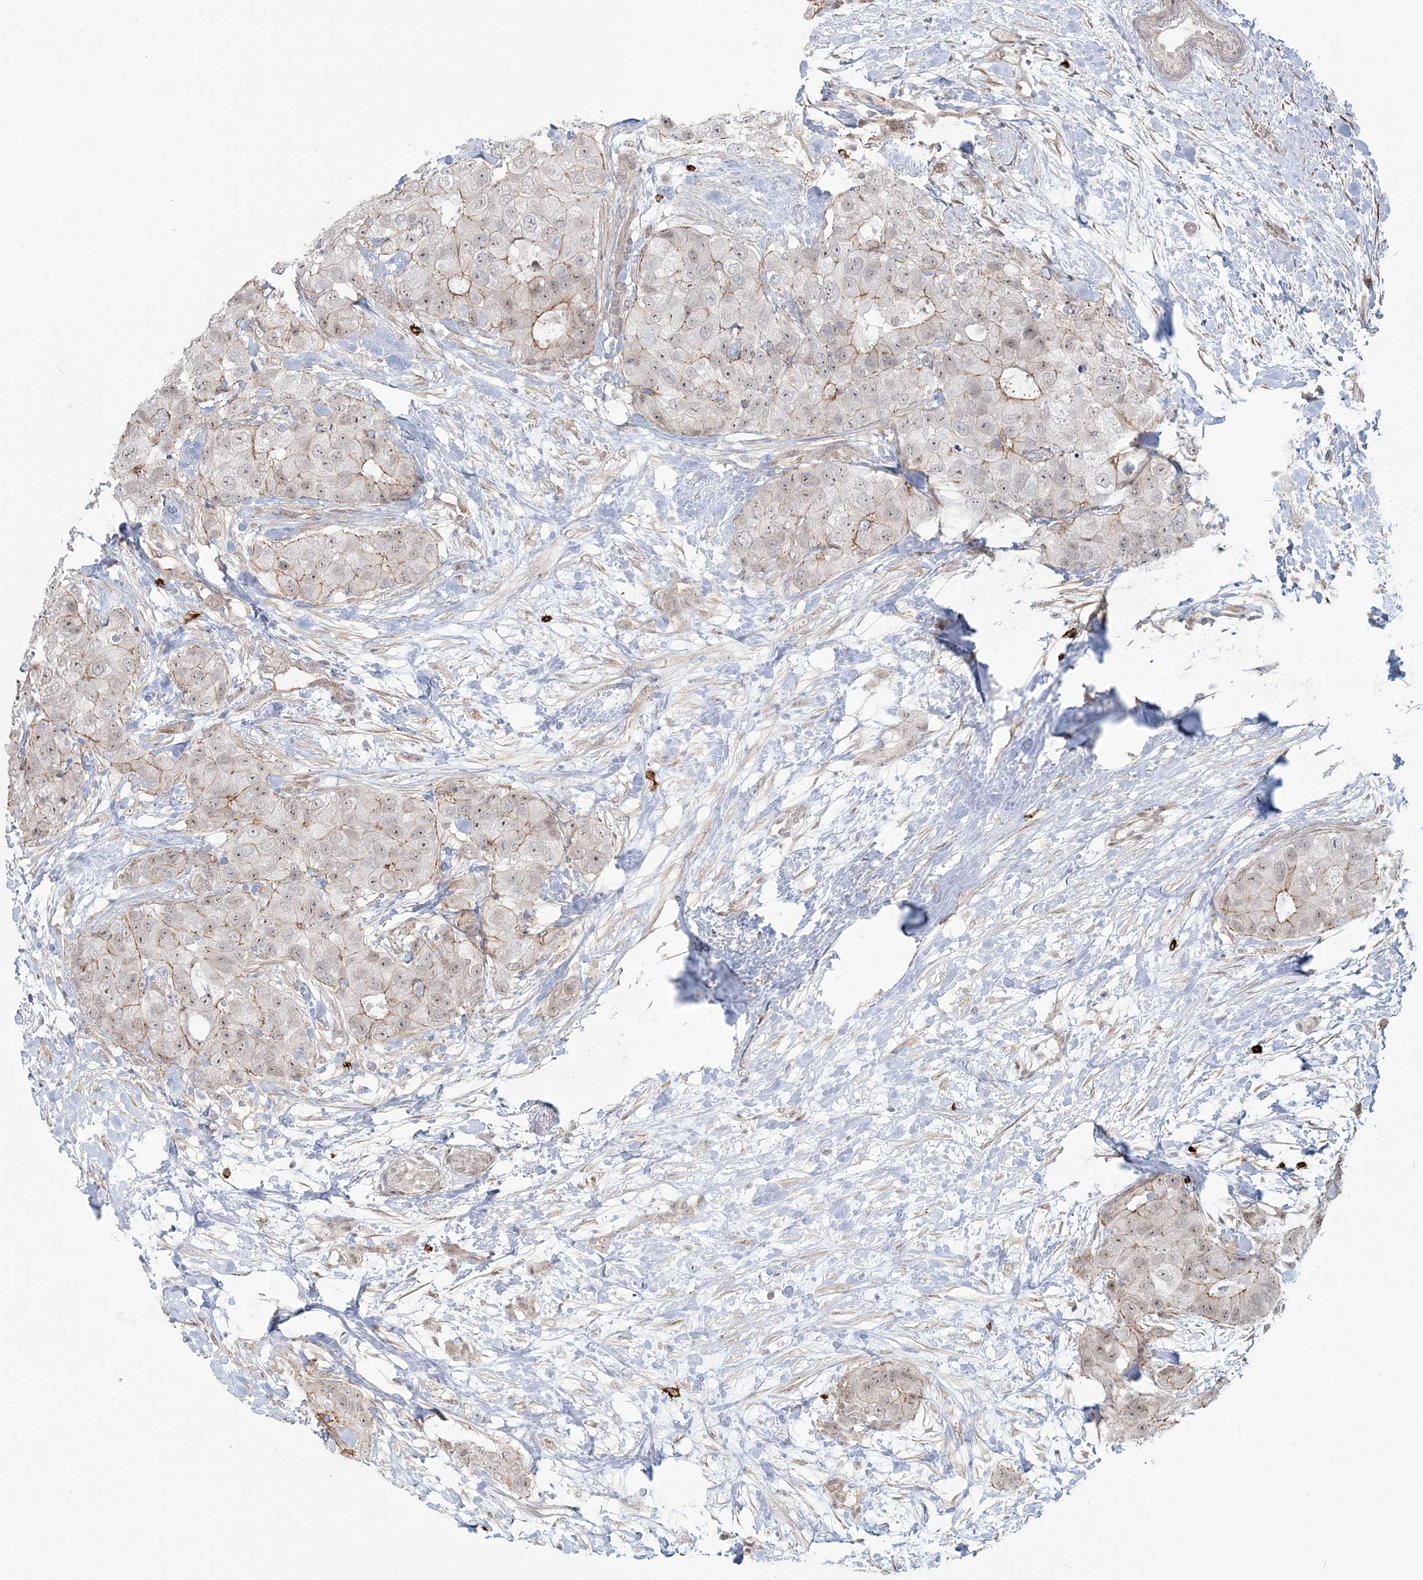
{"staining": {"intensity": "moderate", "quantity": "<25%", "location": "cytoplasmic/membranous"}, "tissue": "breast cancer", "cell_type": "Tumor cells", "image_type": "cancer", "snomed": [{"axis": "morphology", "description": "Duct carcinoma"}, {"axis": "topography", "description": "Breast"}], "caption": "Human infiltrating ductal carcinoma (breast) stained with a brown dye demonstrates moderate cytoplasmic/membranous positive positivity in approximately <25% of tumor cells.", "gene": "SH3PXD2A", "patient": {"sex": "female", "age": 62}}